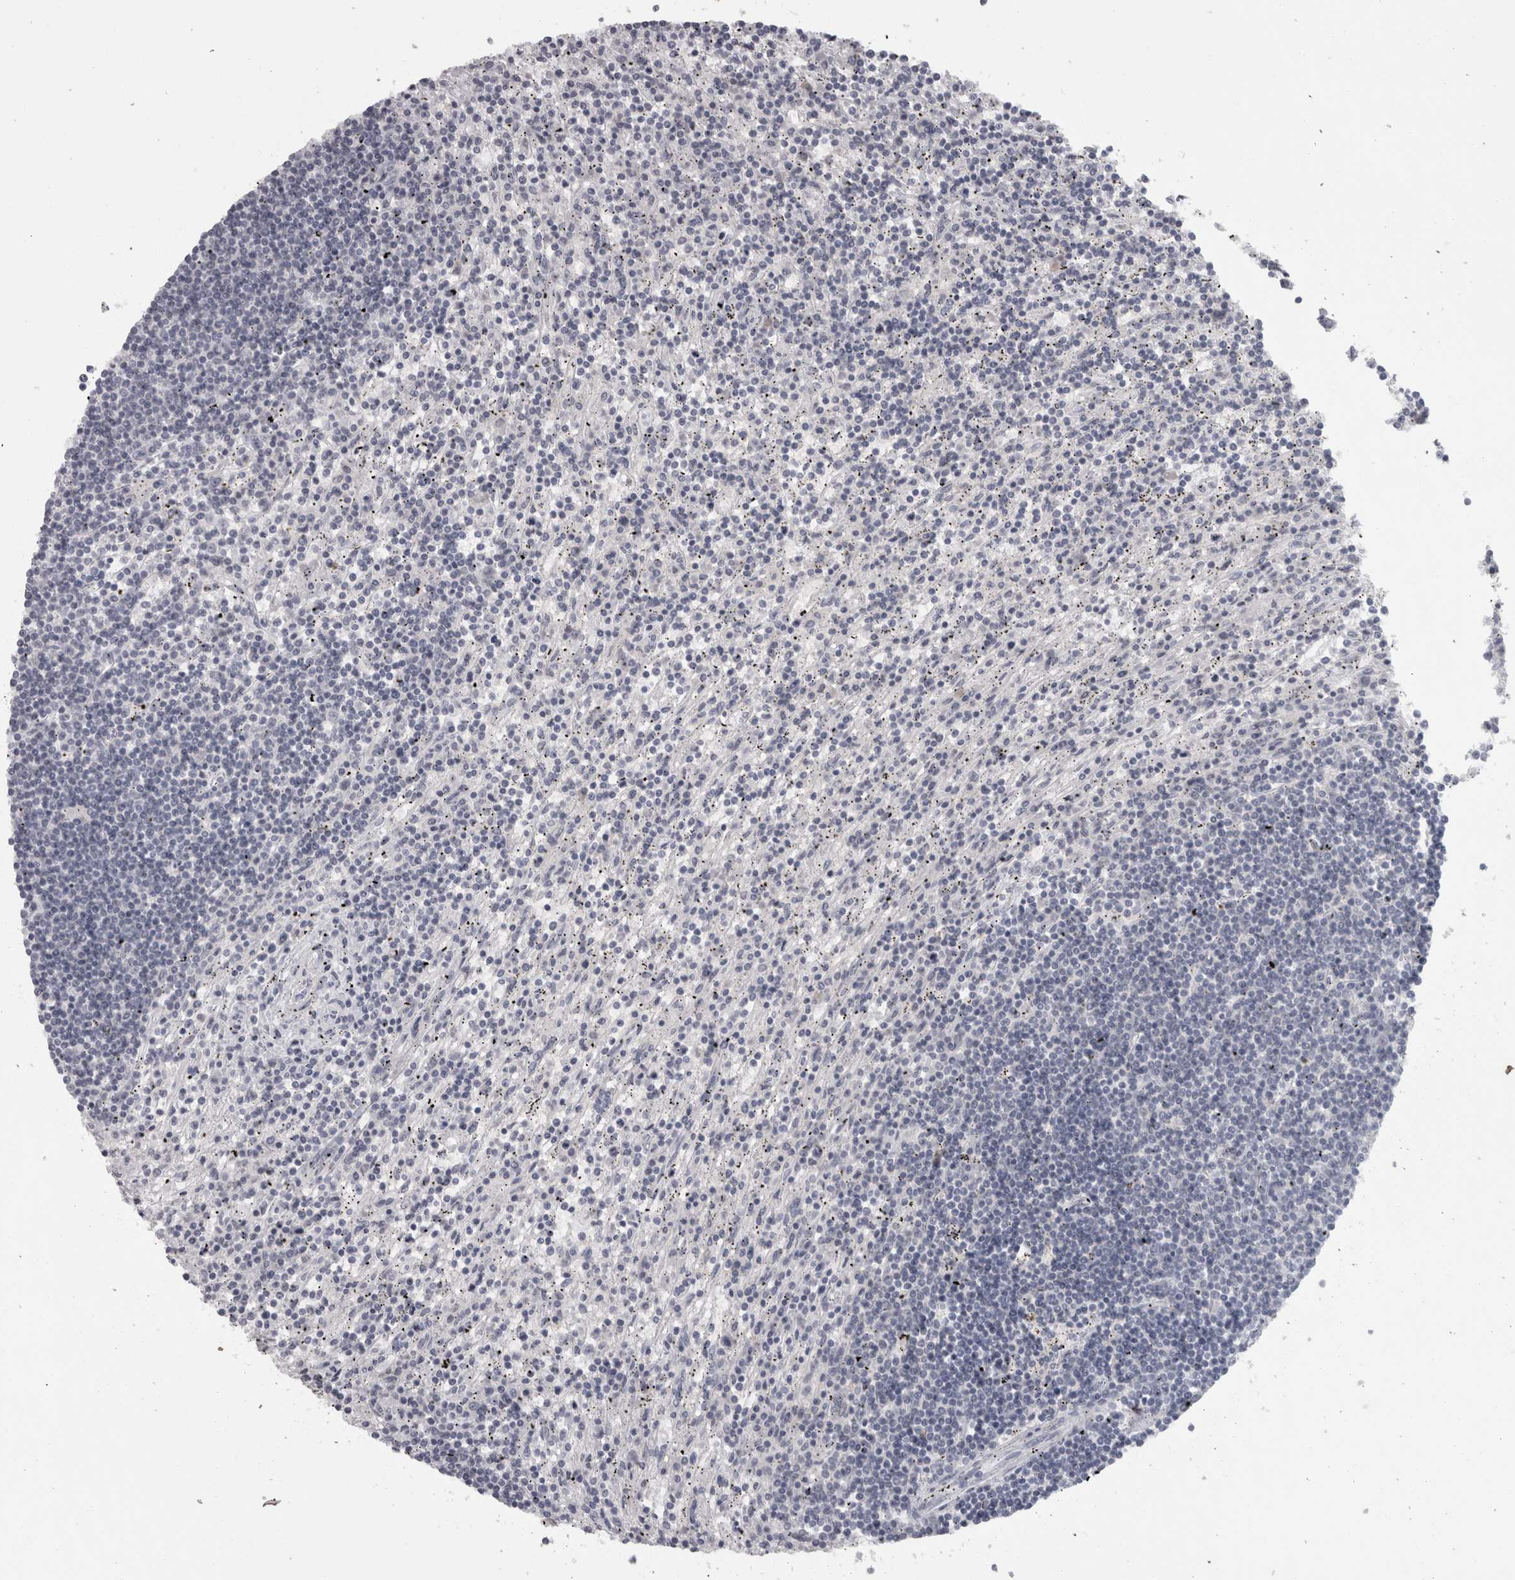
{"staining": {"intensity": "negative", "quantity": "none", "location": "none"}, "tissue": "lymphoma", "cell_type": "Tumor cells", "image_type": "cancer", "snomed": [{"axis": "morphology", "description": "Malignant lymphoma, non-Hodgkin's type, Low grade"}, {"axis": "topography", "description": "Spleen"}], "caption": "High power microscopy image of an IHC image of malignant lymphoma, non-Hodgkin's type (low-grade), revealing no significant expression in tumor cells.", "gene": "PPP1R12B", "patient": {"sex": "male", "age": 76}}